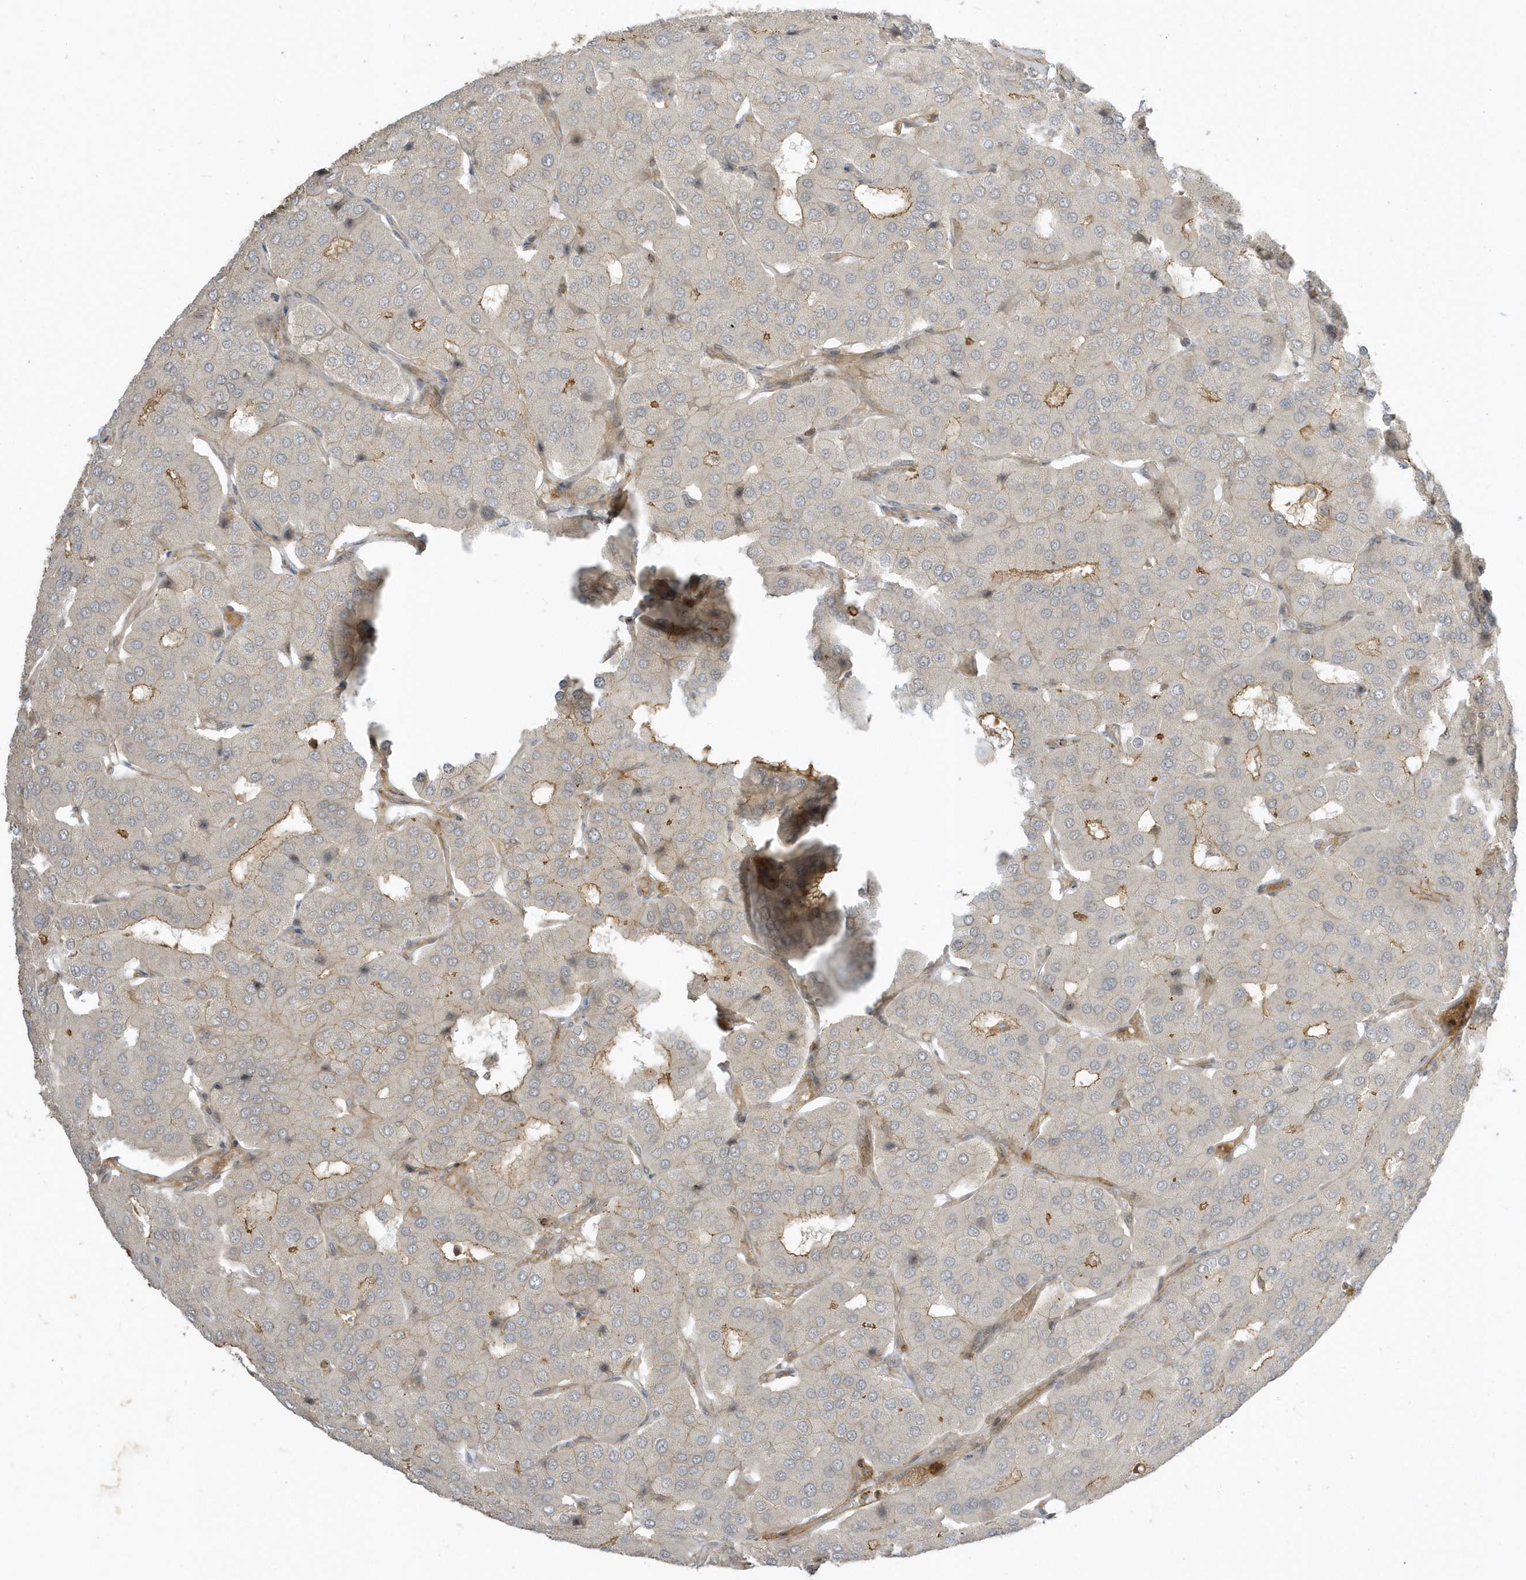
{"staining": {"intensity": "negative", "quantity": "none", "location": "none"}, "tissue": "parathyroid gland", "cell_type": "Glandular cells", "image_type": "normal", "snomed": [{"axis": "morphology", "description": "Normal tissue, NOS"}, {"axis": "morphology", "description": "Adenoma, NOS"}, {"axis": "topography", "description": "Parathyroid gland"}], "caption": "Immunohistochemistry photomicrograph of unremarkable human parathyroid gland stained for a protein (brown), which shows no positivity in glandular cells. The staining was performed using DAB to visualize the protein expression in brown, while the nuclei were stained in blue with hematoxylin (Magnification: 20x).", "gene": "ZBTB8A", "patient": {"sex": "female", "age": 86}}